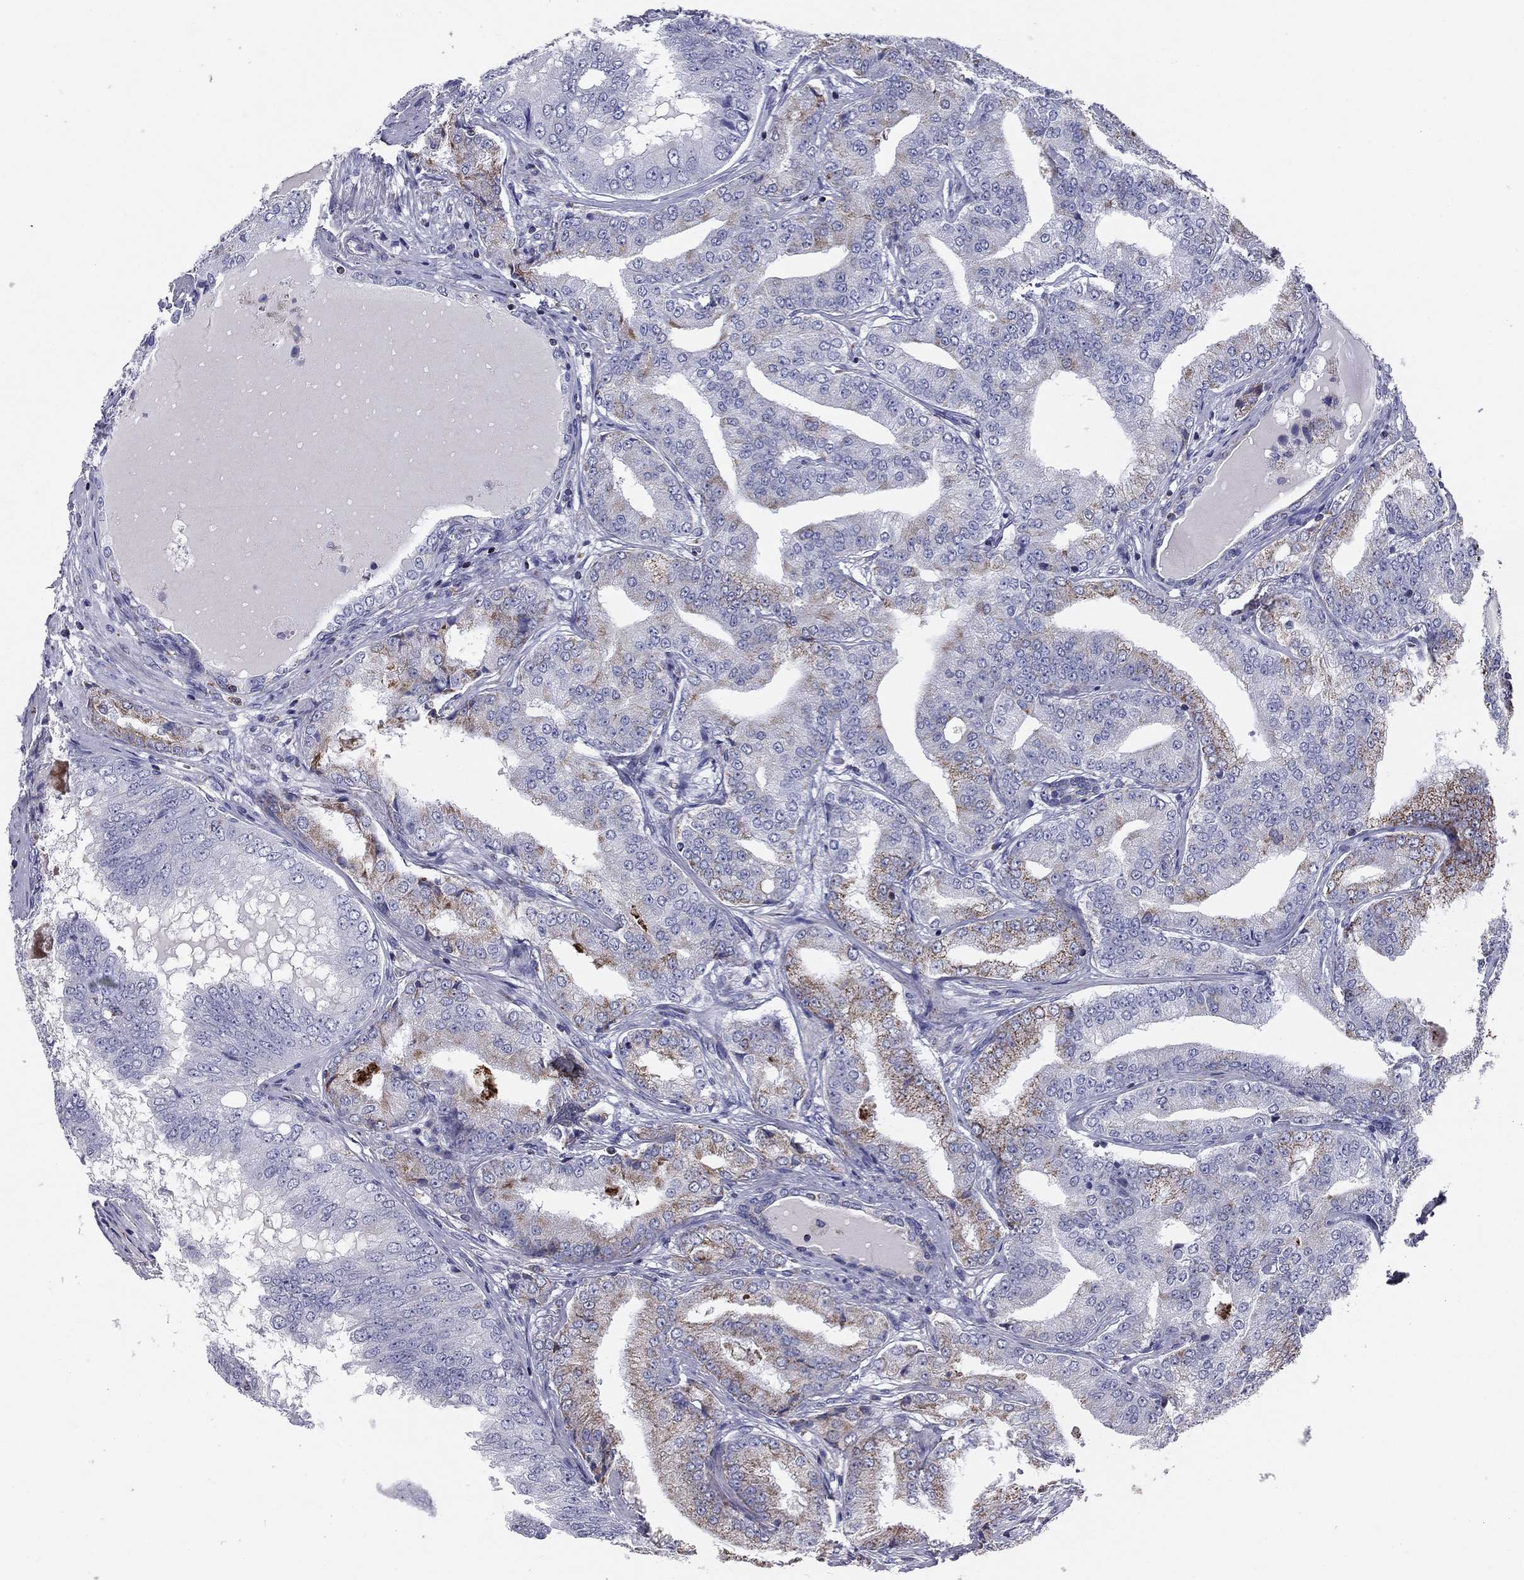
{"staining": {"intensity": "weak", "quantity": "<25%", "location": "cytoplasmic/membranous"}, "tissue": "prostate cancer", "cell_type": "Tumor cells", "image_type": "cancer", "snomed": [{"axis": "morphology", "description": "Adenocarcinoma, NOS"}, {"axis": "topography", "description": "Prostate"}], "caption": "This photomicrograph is of prostate cancer (adenocarcinoma) stained with IHC to label a protein in brown with the nuclei are counter-stained blue. There is no staining in tumor cells. (Immunohistochemistry (ihc), brightfield microscopy, high magnification).", "gene": "NDUFA4L2", "patient": {"sex": "male", "age": 65}}